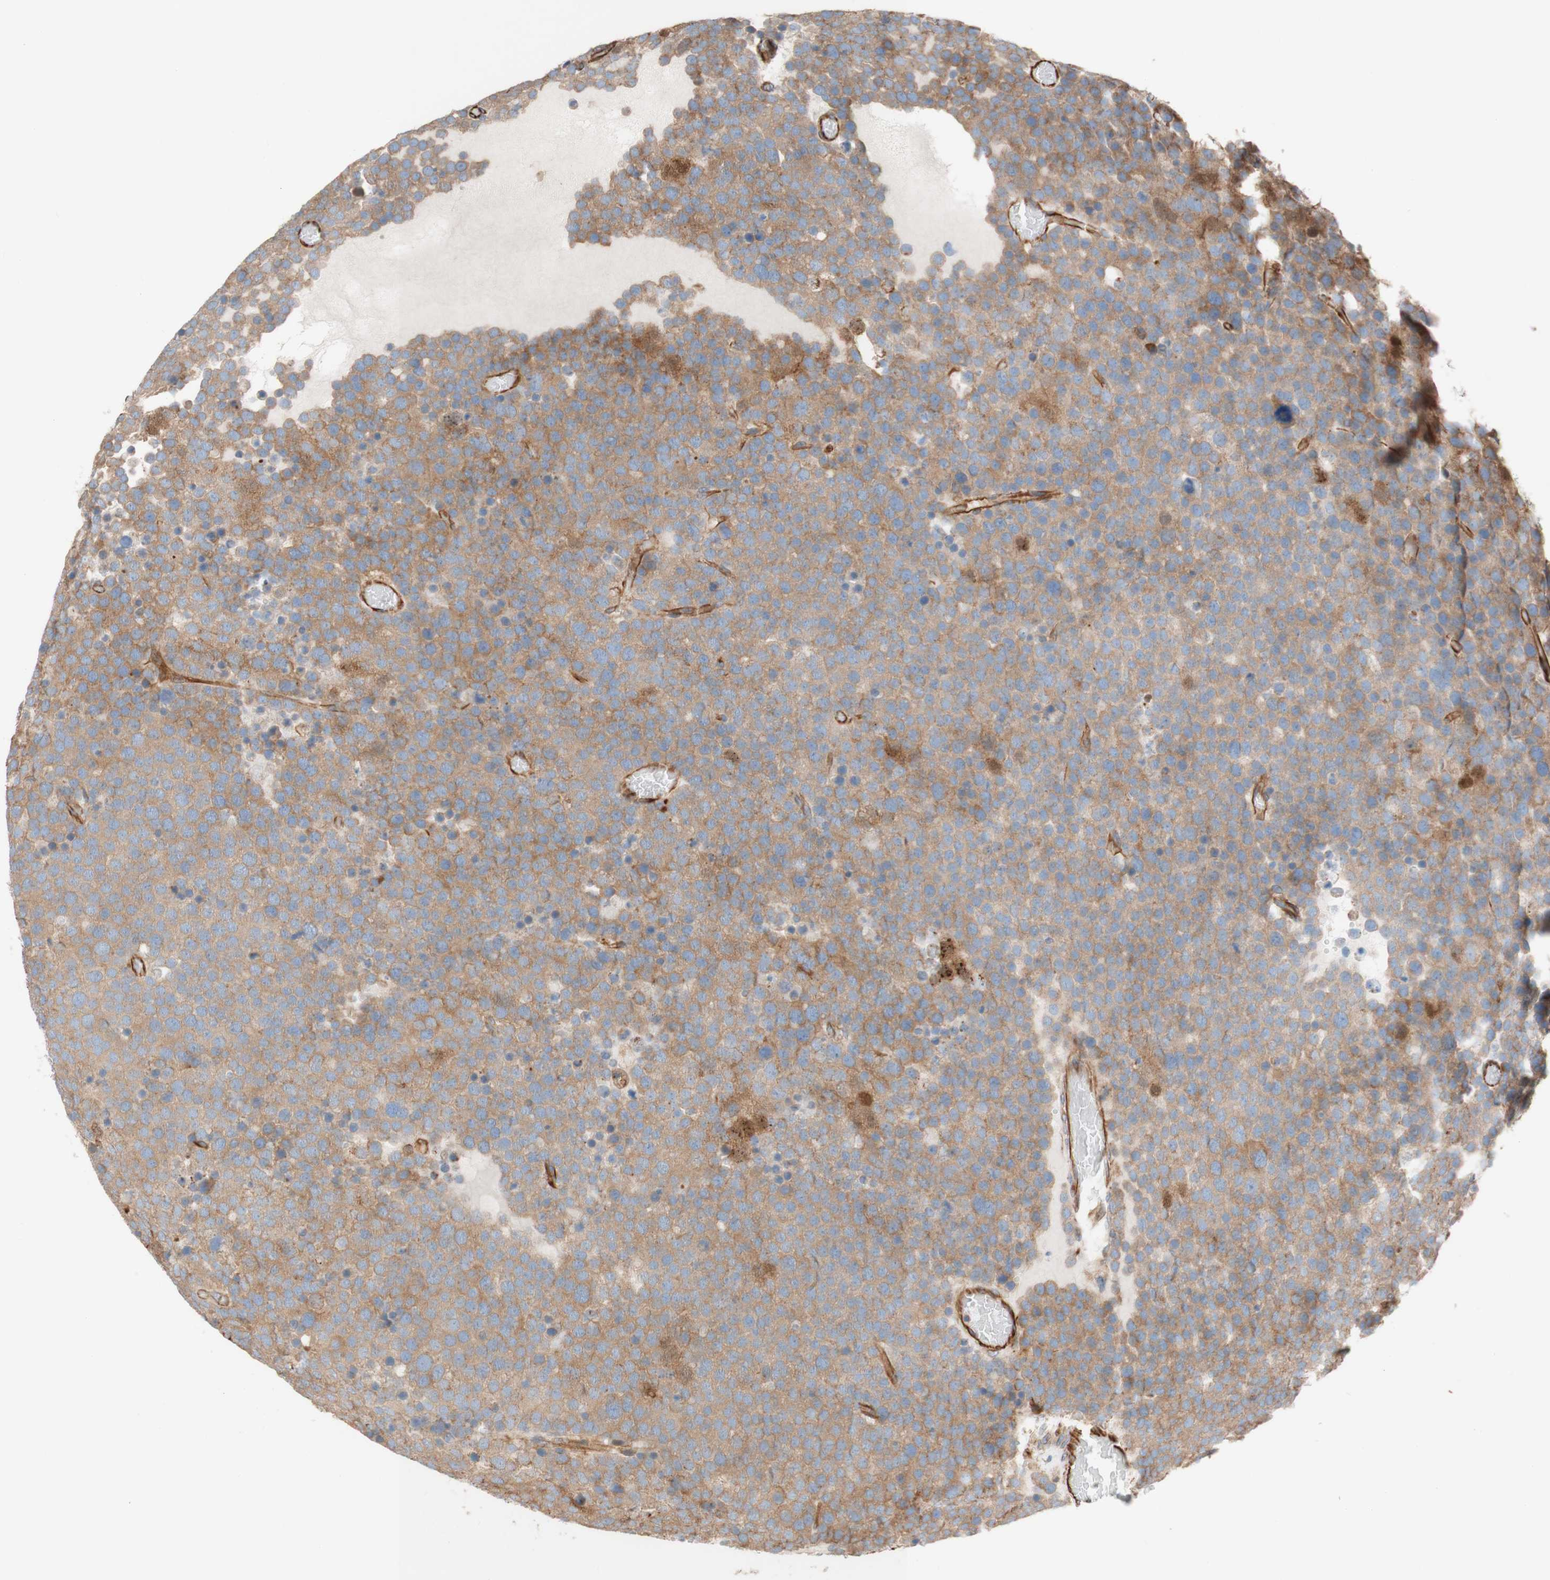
{"staining": {"intensity": "moderate", "quantity": ">75%", "location": "cytoplasmic/membranous"}, "tissue": "testis cancer", "cell_type": "Tumor cells", "image_type": "cancer", "snomed": [{"axis": "morphology", "description": "Seminoma, NOS"}, {"axis": "topography", "description": "Testis"}], "caption": "Human seminoma (testis) stained with a protein marker demonstrates moderate staining in tumor cells.", "gene": "C1orf43", "patient": {"sex": "male", "age": 71}}